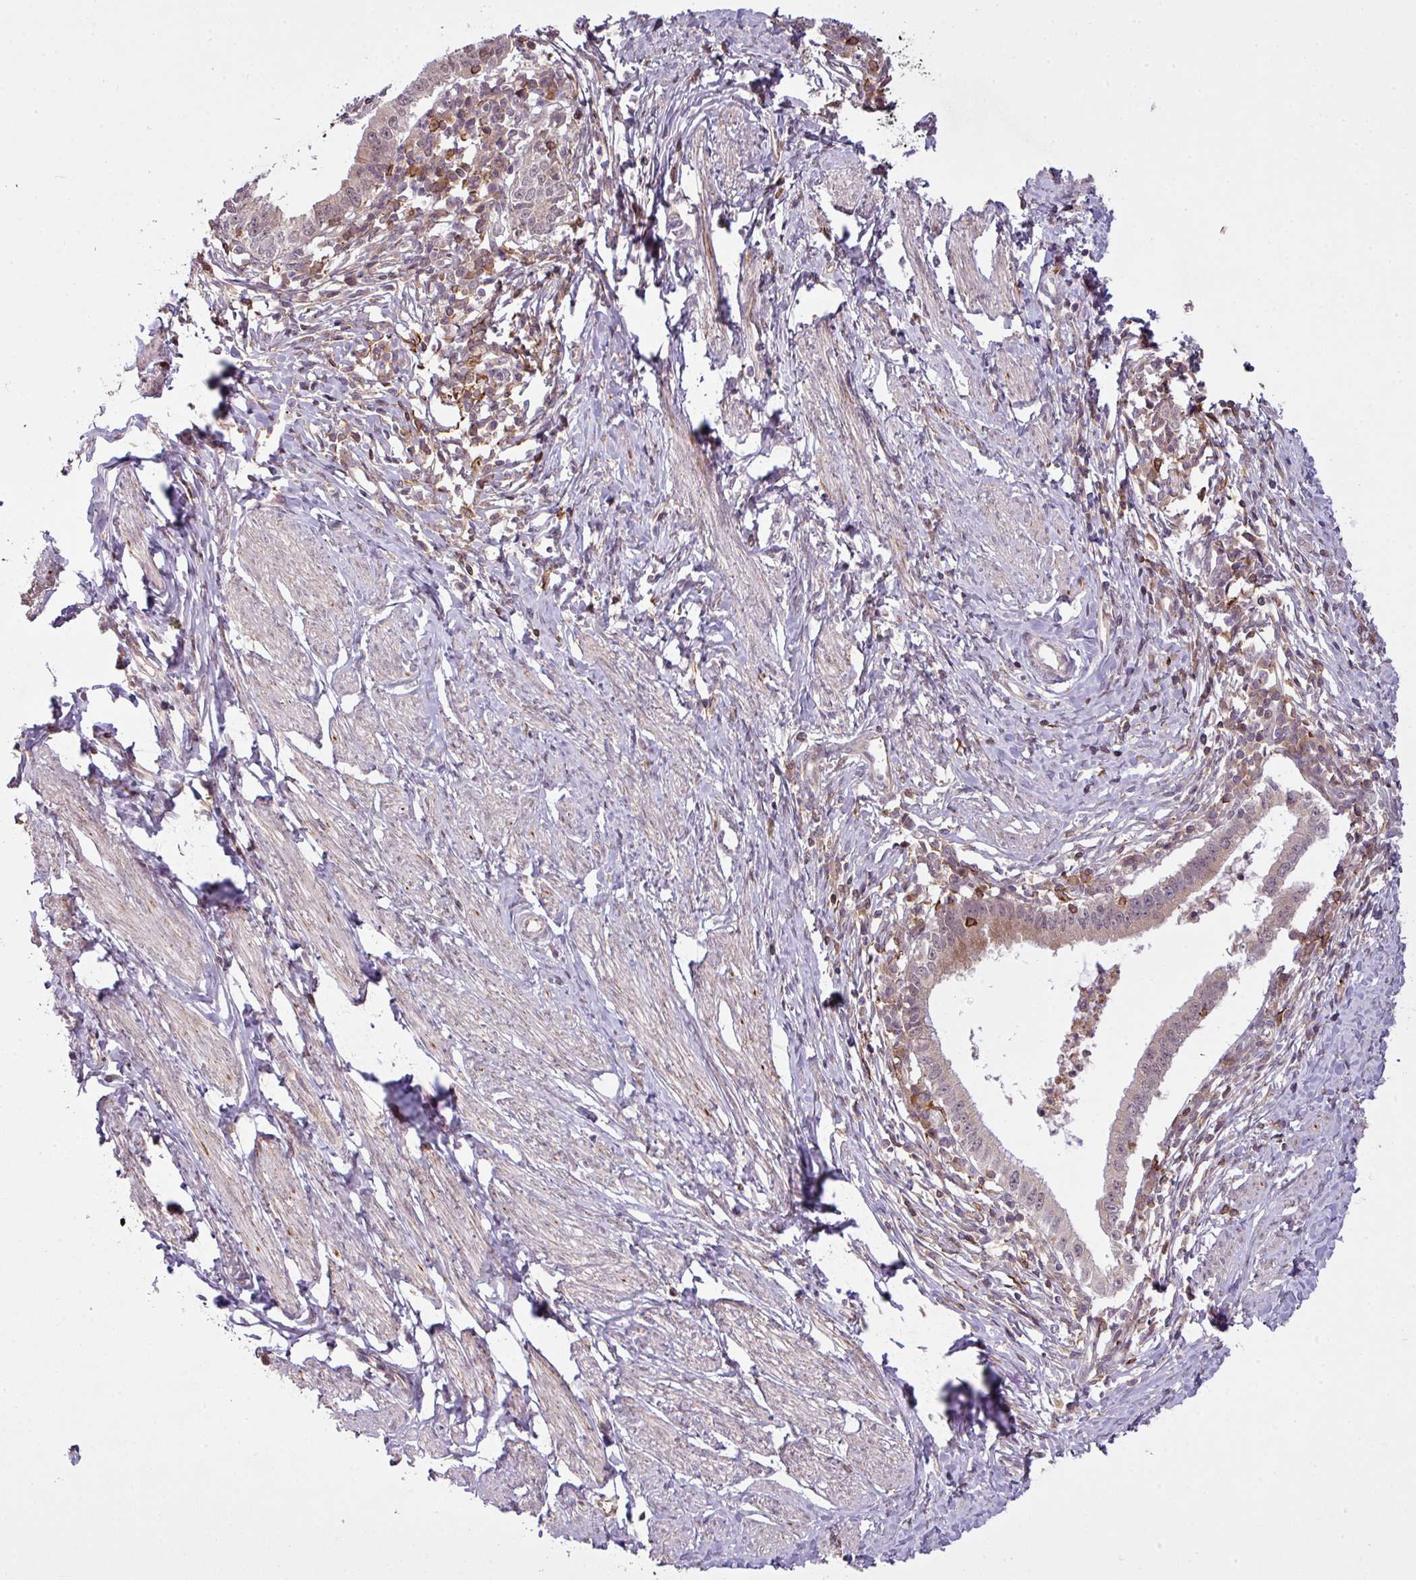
{"staining": {"intensity": "weak", "quantity": "<25%", "location": "cytoplasmic/membranous"}, "tissue": "cervical cancer", "cell_type": "Tumor cells", "image_type": "cancer", "snomed": [{"axis": "morphology", "description": "Adenocarcinoma, NOS"}, {"axis": "topography", "description": "Cervix"}], "caption": "Adenocarcinoma (cervical) was stained to show a protein in brown. There is no significant positivity in tumor cells. Nuclei are stained in blue.", "gene": "ZC2HC1C", "patient": {"sex": "female", "age": 36}}